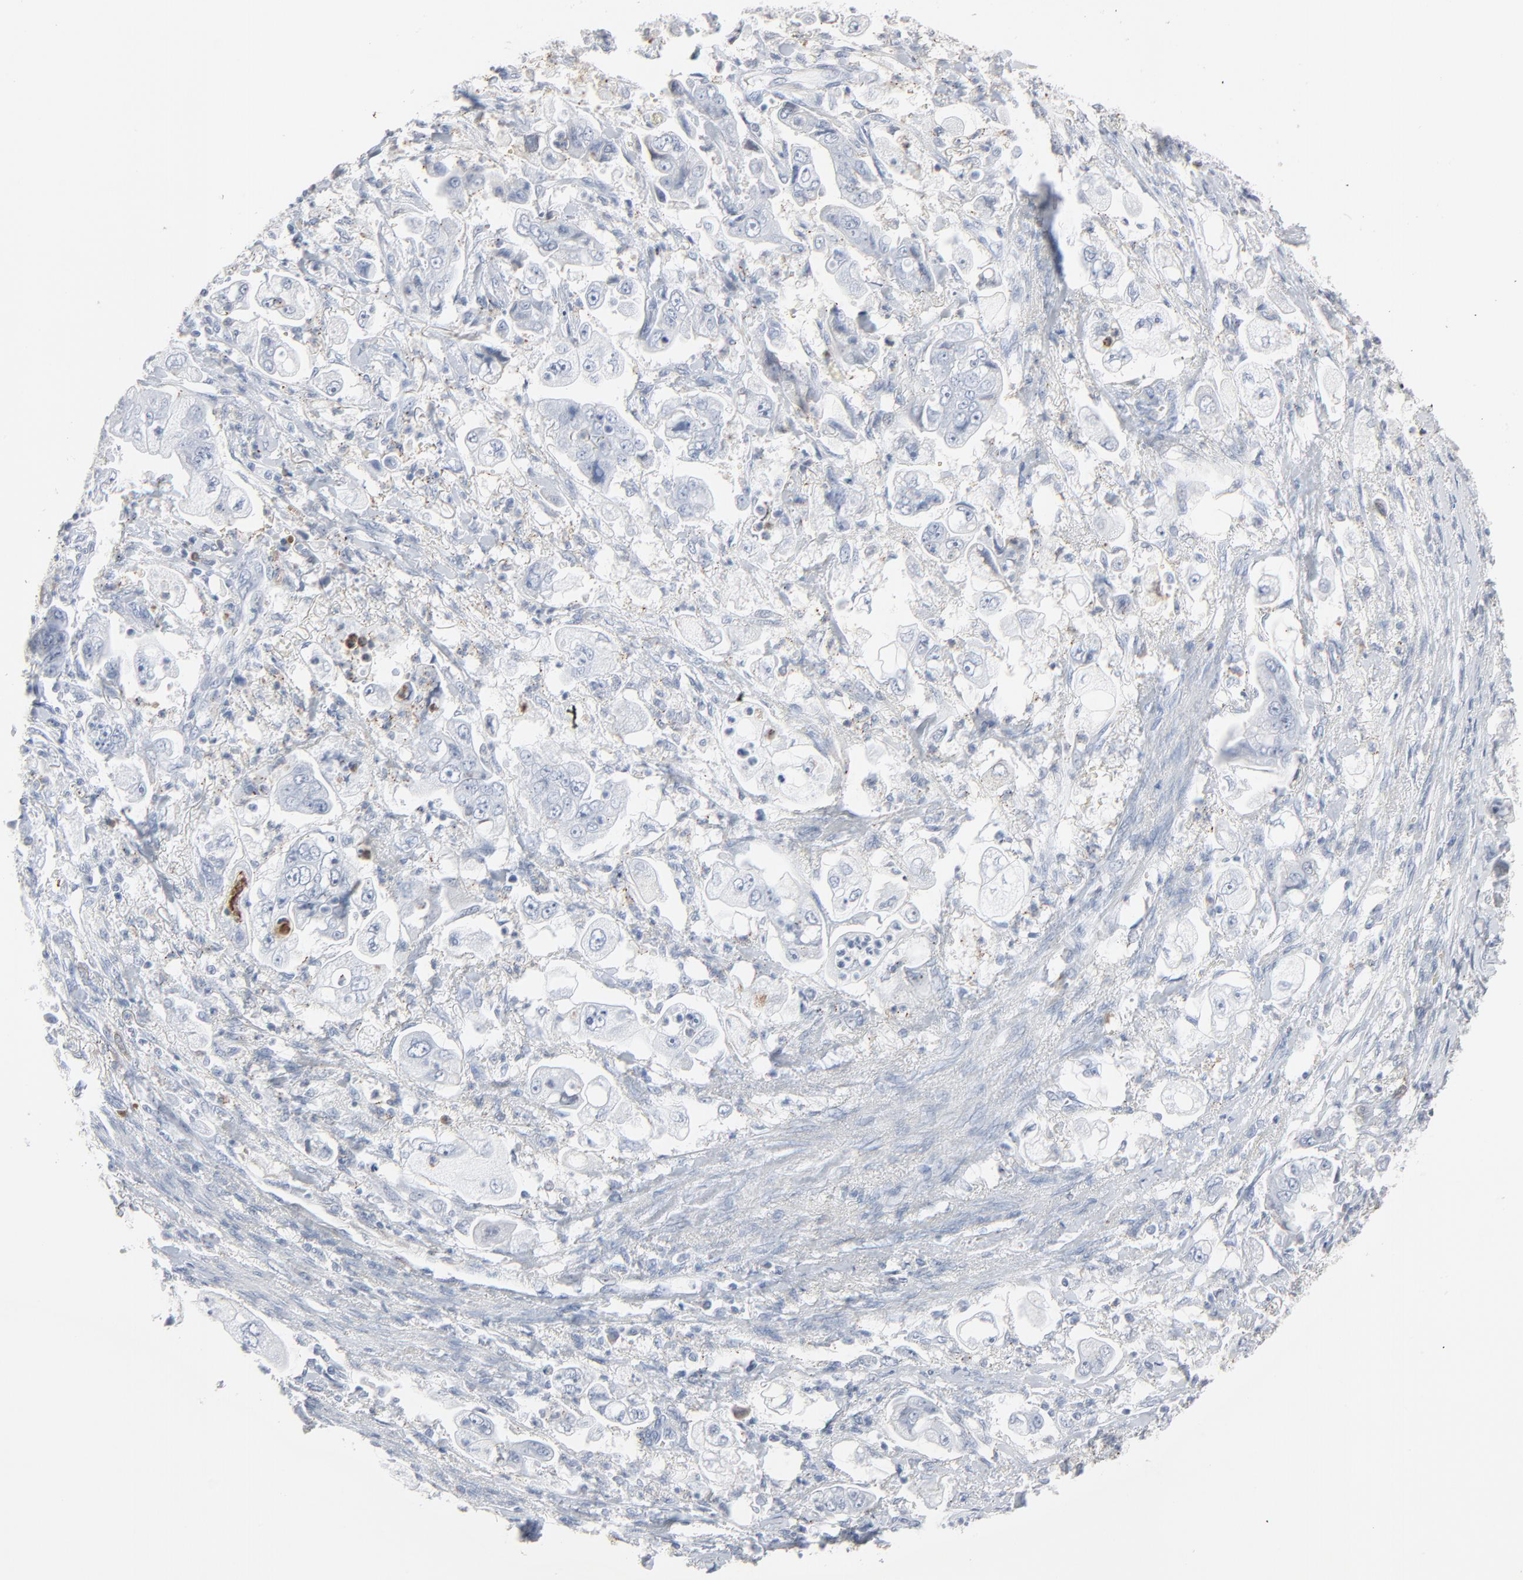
{"staining": {"intensity": "negative", "quantity": "none", "location": "none"}, "tissue": "stomach cancer", "cell_type": "Tumor cells", "image_type": "cancer", "snomed": [{"axis": "morphology", "description": "Adenocarcinoma, NOS"}, {"axis": "topography", "description": "Stomach"}], "caption": "A micrograph of adenocarcinoma (stomach) stained for a protein demonstrates no brown staining in tumor cells.", "gene": "PHGDH", "patient": {"sex": "male", "age": 62}}